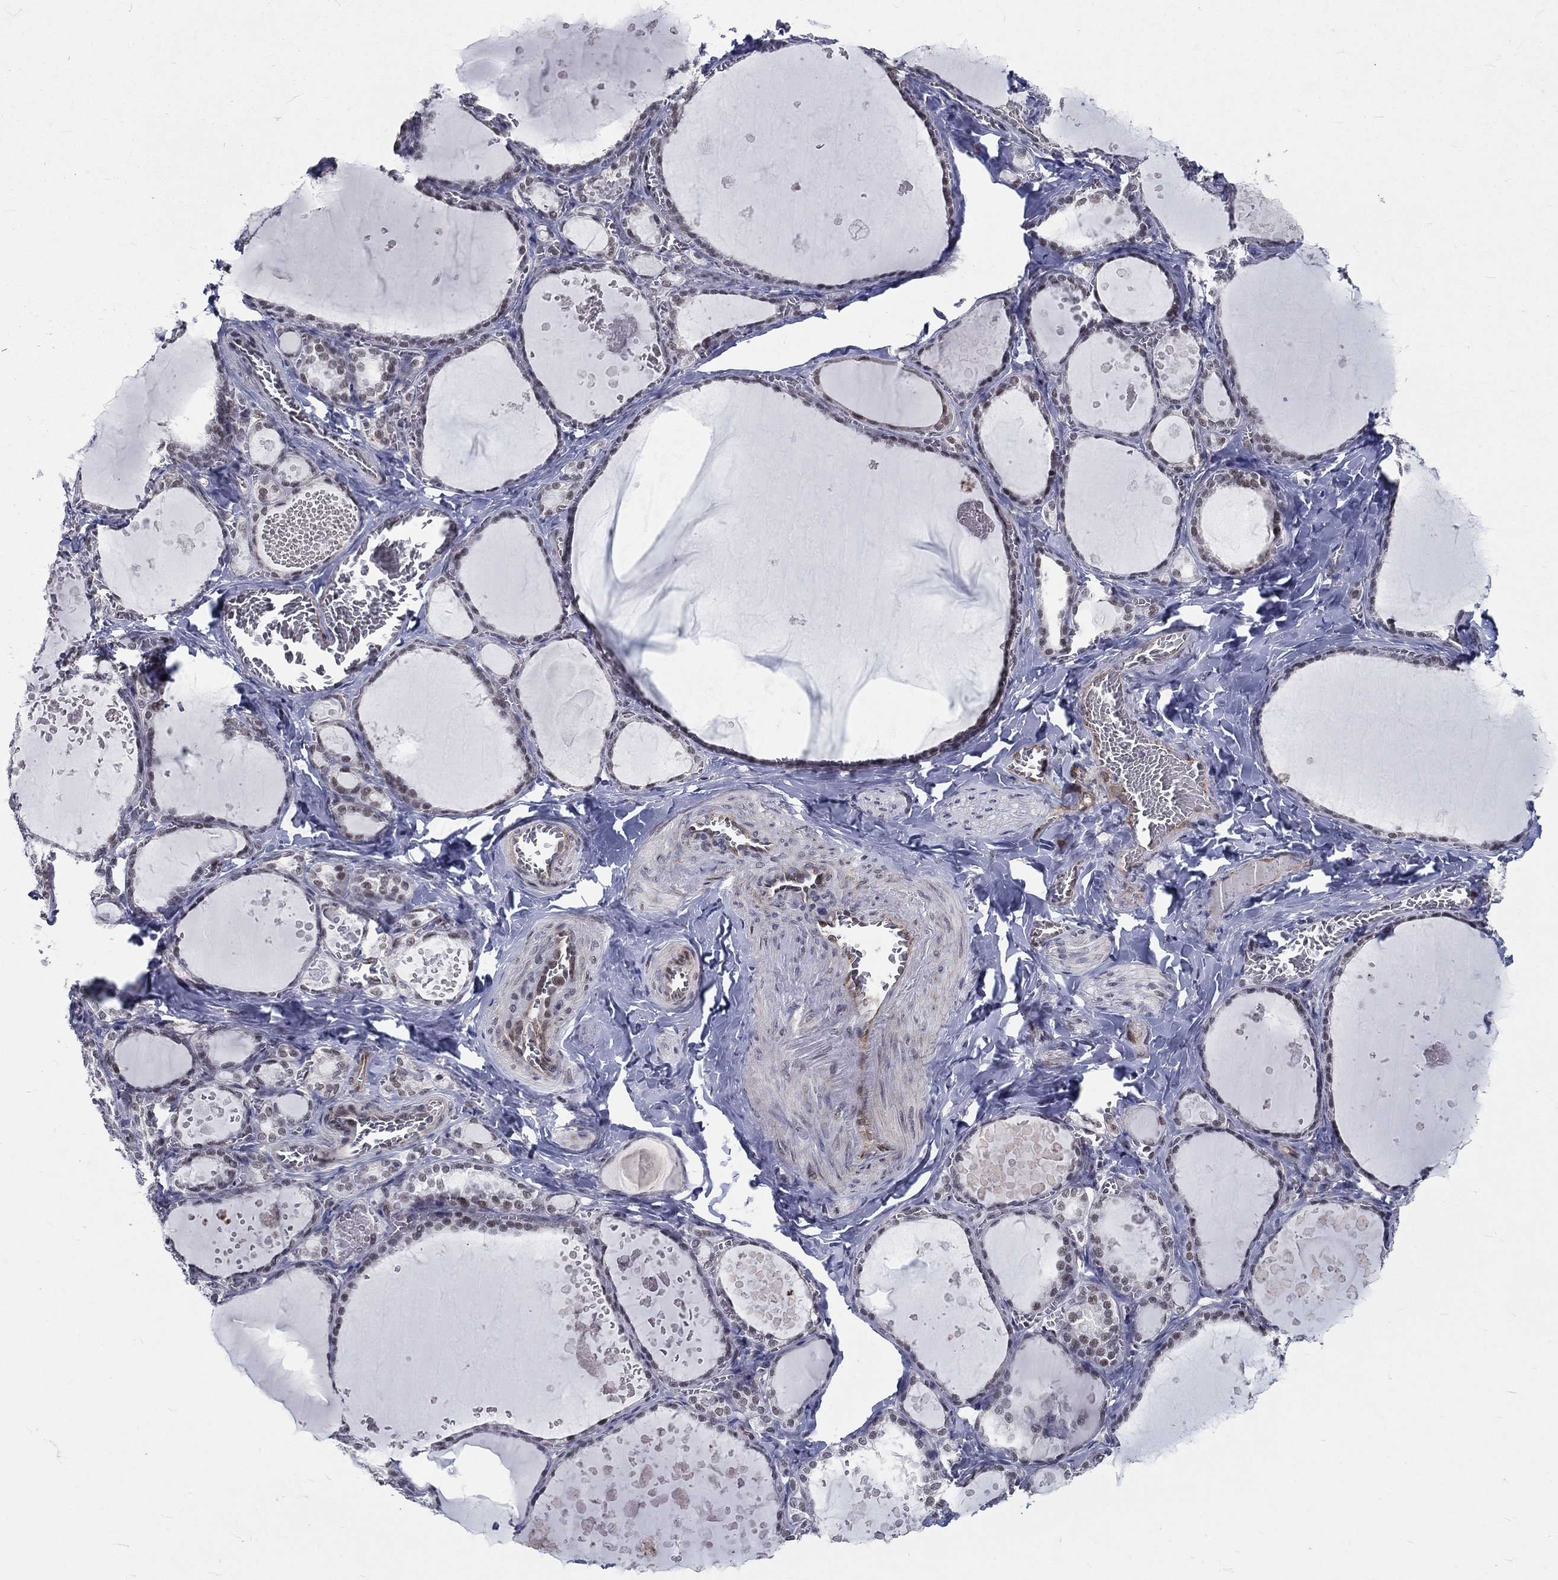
{"staining": {"intensity": "weak", "quantity": "25%-75%", "location": "nuclear"}, "tissue": "thyroid gland", "cell_type": "Glandular cells", "image_type": "normal", "snomed": [{"axis": "morphology", "description": "Normal tissue, NOS"}, {"axis": "topography", "description": "Thyroid gland"}], "caption": "Glandular cells display low levels of weak nuclear positivity in approximately 25%-75% of cells in benign thyroid gland. (DAB (3,3'-diaminobenzidine) = brown stain, brightfield microscopy at high magnification).", "gene": "ZBED1", "patient": {"sex": "female", "age": 56}}